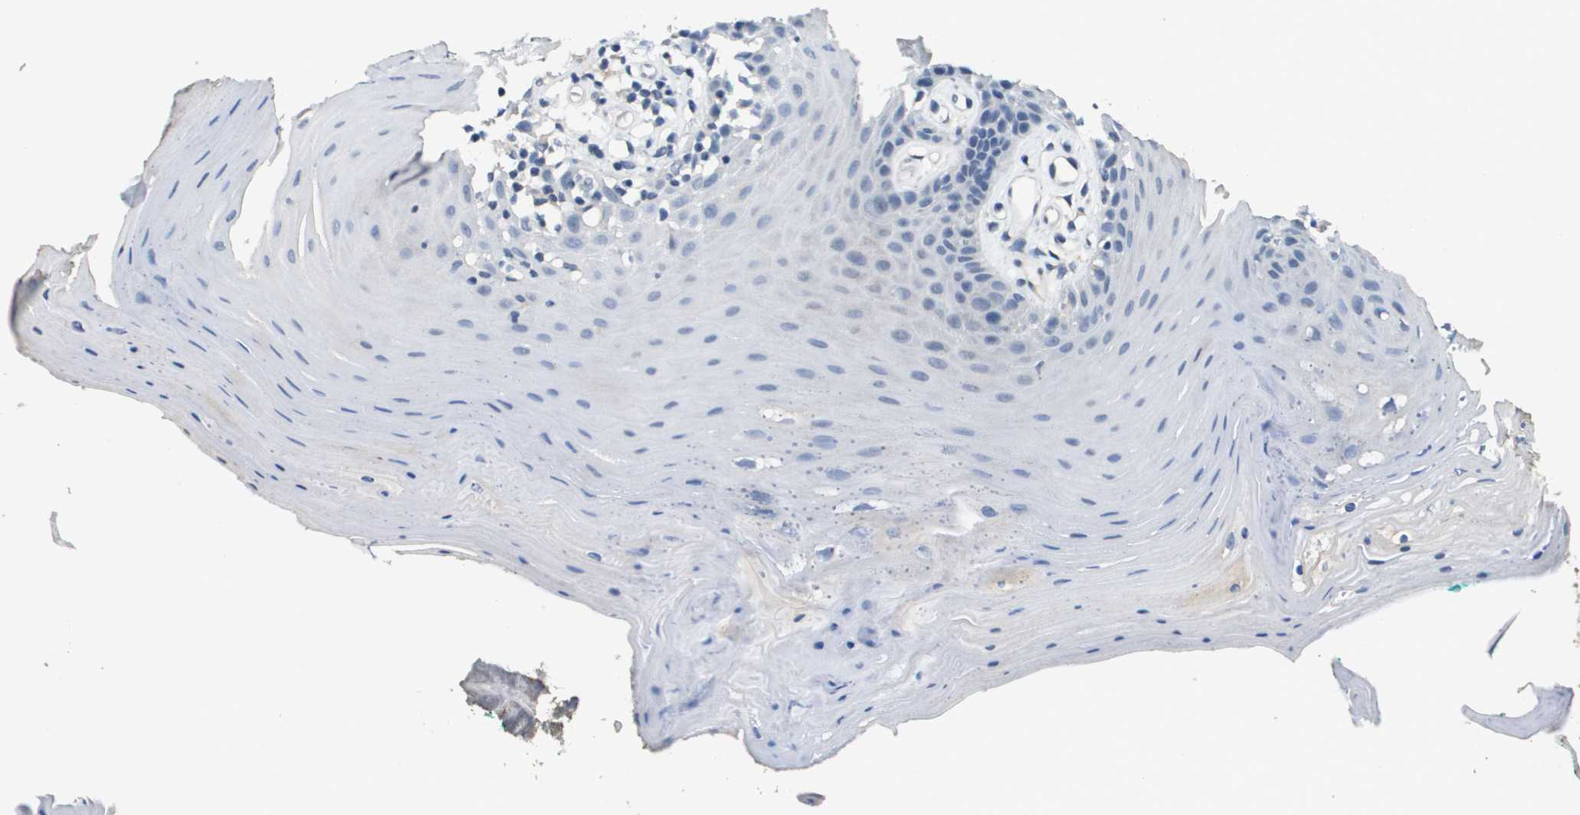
{"staining": {"intensity": "negative", "quantity": "none", "location": "none"}, "tissue": "oral mucosa", "cell_type": "Squamous epithelial cells", "image_type": "normal", "snomed": [{"axis": "morphology", "description": "Normal tissue, NOS"}, {"axis": "topography", "description": "Skeletal muscle"}, {"axis": "topography", "description": "Oral tissue"}], "caption": "Oral mucosa was stained to show a protein in brown. There is no significant expression in squamous epithelial cells.", "gene": "MT3", "patient": {"sex": "male", "age": 58}}